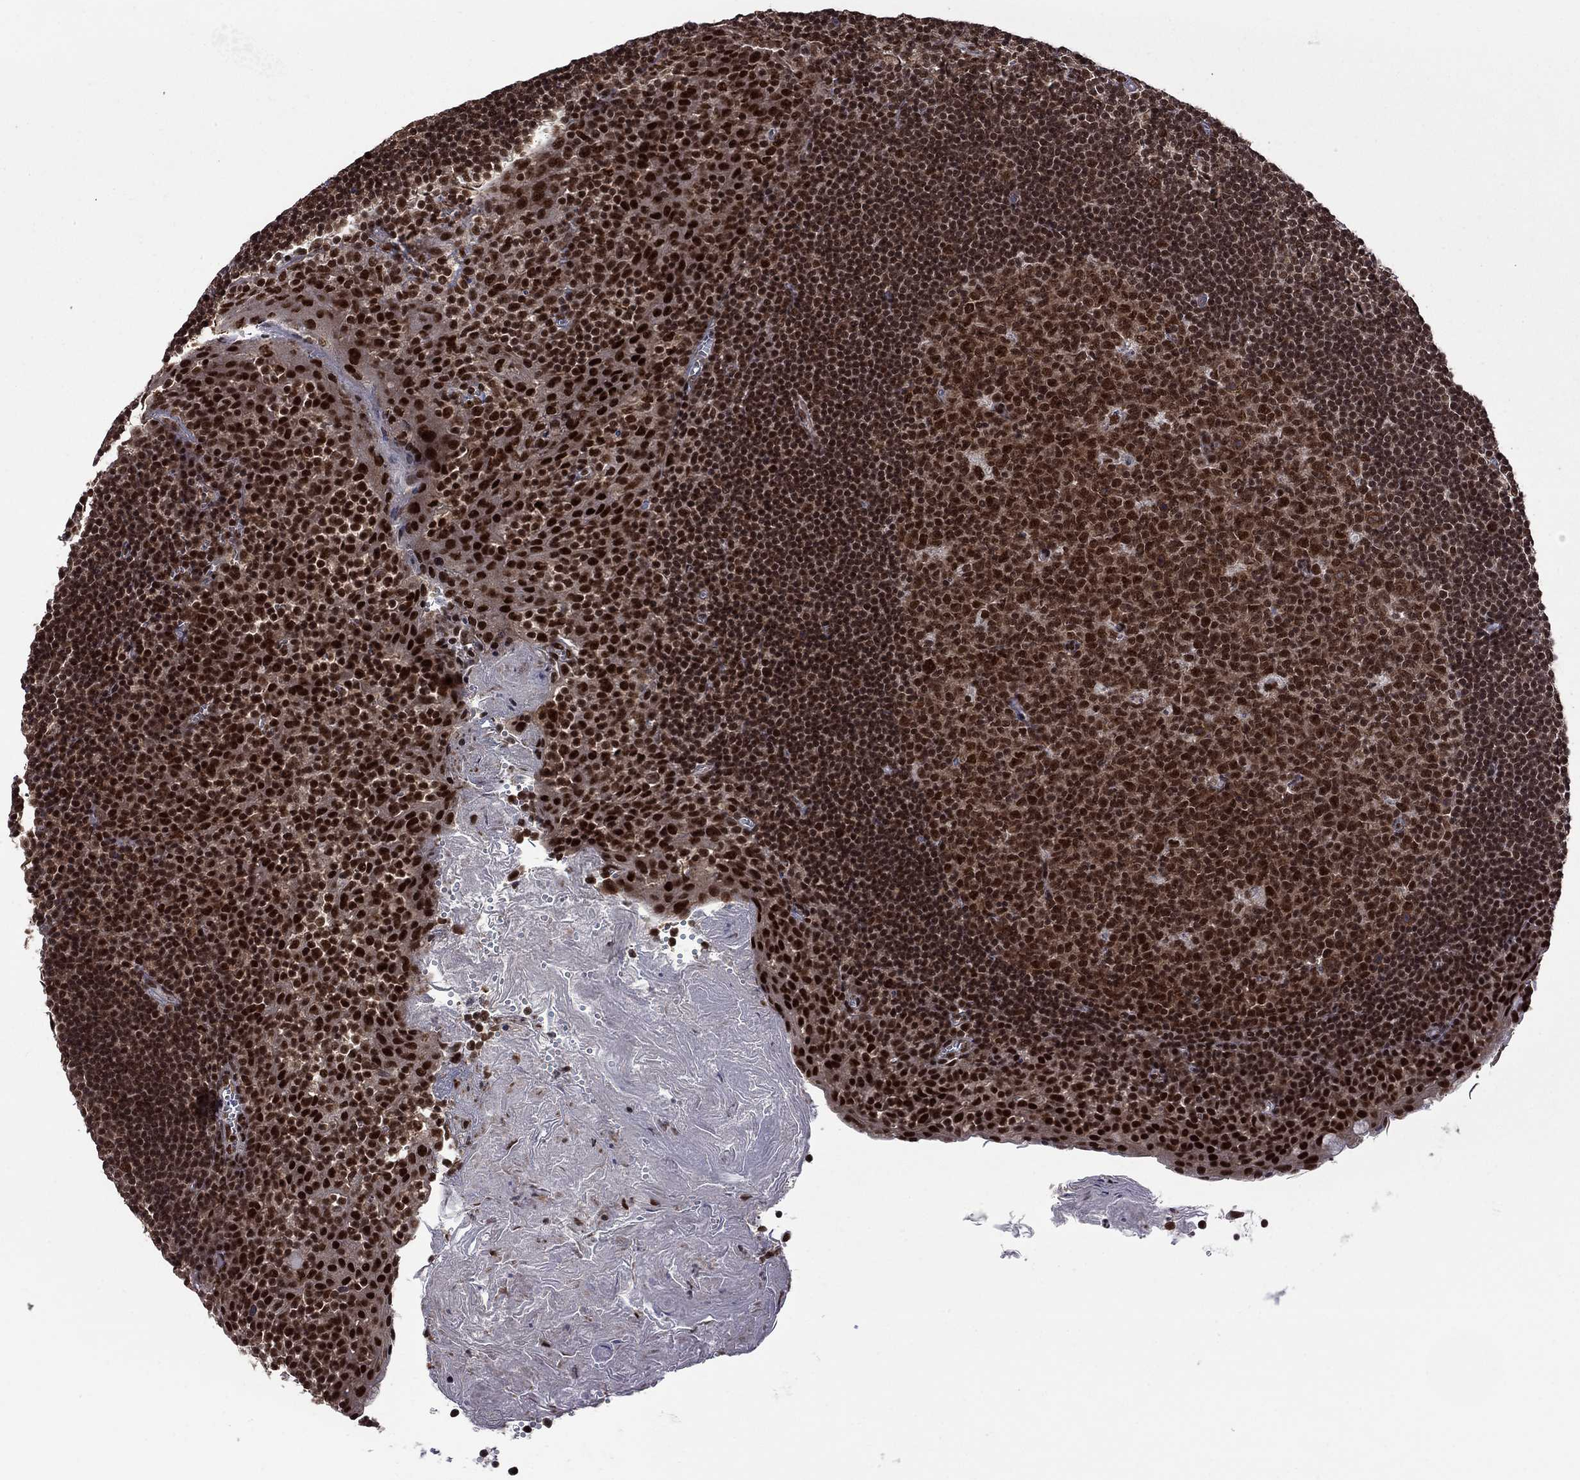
{"staining": {"intensity": "strong", "quantity": ">75%", "location": "nuclear"}, "tissue": "lymph node", "cell_type": "Germinal center cells", "image_type": "normal", "snomed": [{"axis": "morphology", "description": "Normal tissue, NOS"}, {"axis": "topography", "description": "Lymph node"}], "caption": "Immunohistochemistry (IHC) photomicrograph of benign lymph node: human lymph node stained using immunohistochemistry shows high levels of strong protein expression localized specifically in the nuclear of germinal center cells, appearing as a nuclear brown color.", "gene": "MED25", "patient": {"sex": "female", "age": 21}}